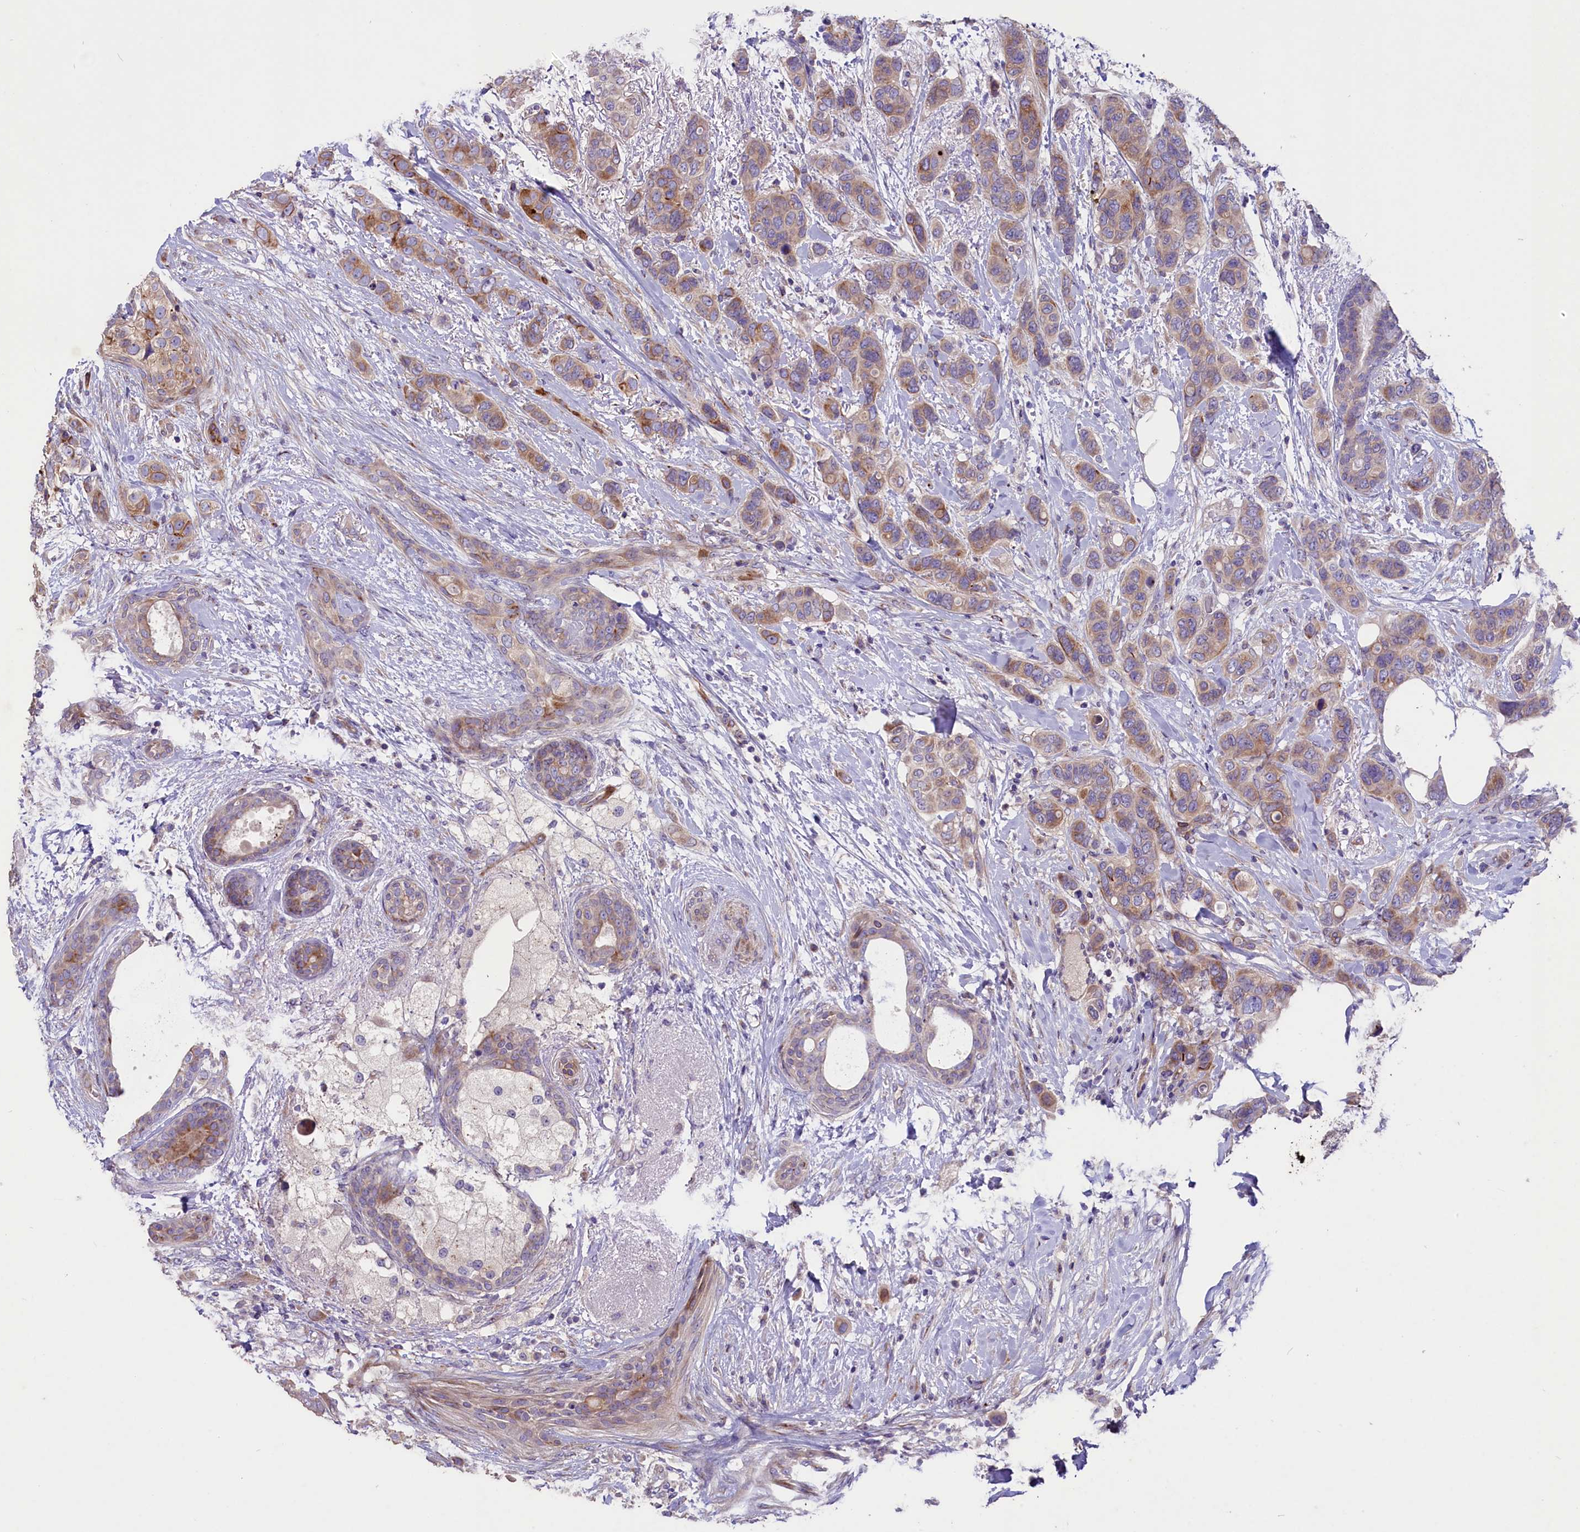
{"staining": {"intensity": "moderate", "quantity": ">75%", "location": "cytoplasmic/membranous"}, "tissue": "breast cancer", "cell_type": "Tumor cells", "image_type": "cancer", "snomed": [{"axis": "morphology", "description": "Lobular carcinoma"}, {"axis": "topography", "description": "Breast"}], "caption": "Brown immunohistochemical staining in lobular carcinoma (breast) demonstrates moderate cytoplasmic/membranous staining in approximately >75% of tumor cells. (Stains: DAB in brown, nuclei in blue, Microscopy: brightfield microscopy at high magnification).", "gene": "CD99L2", "patient": {"sex": "female", "age": 51}}